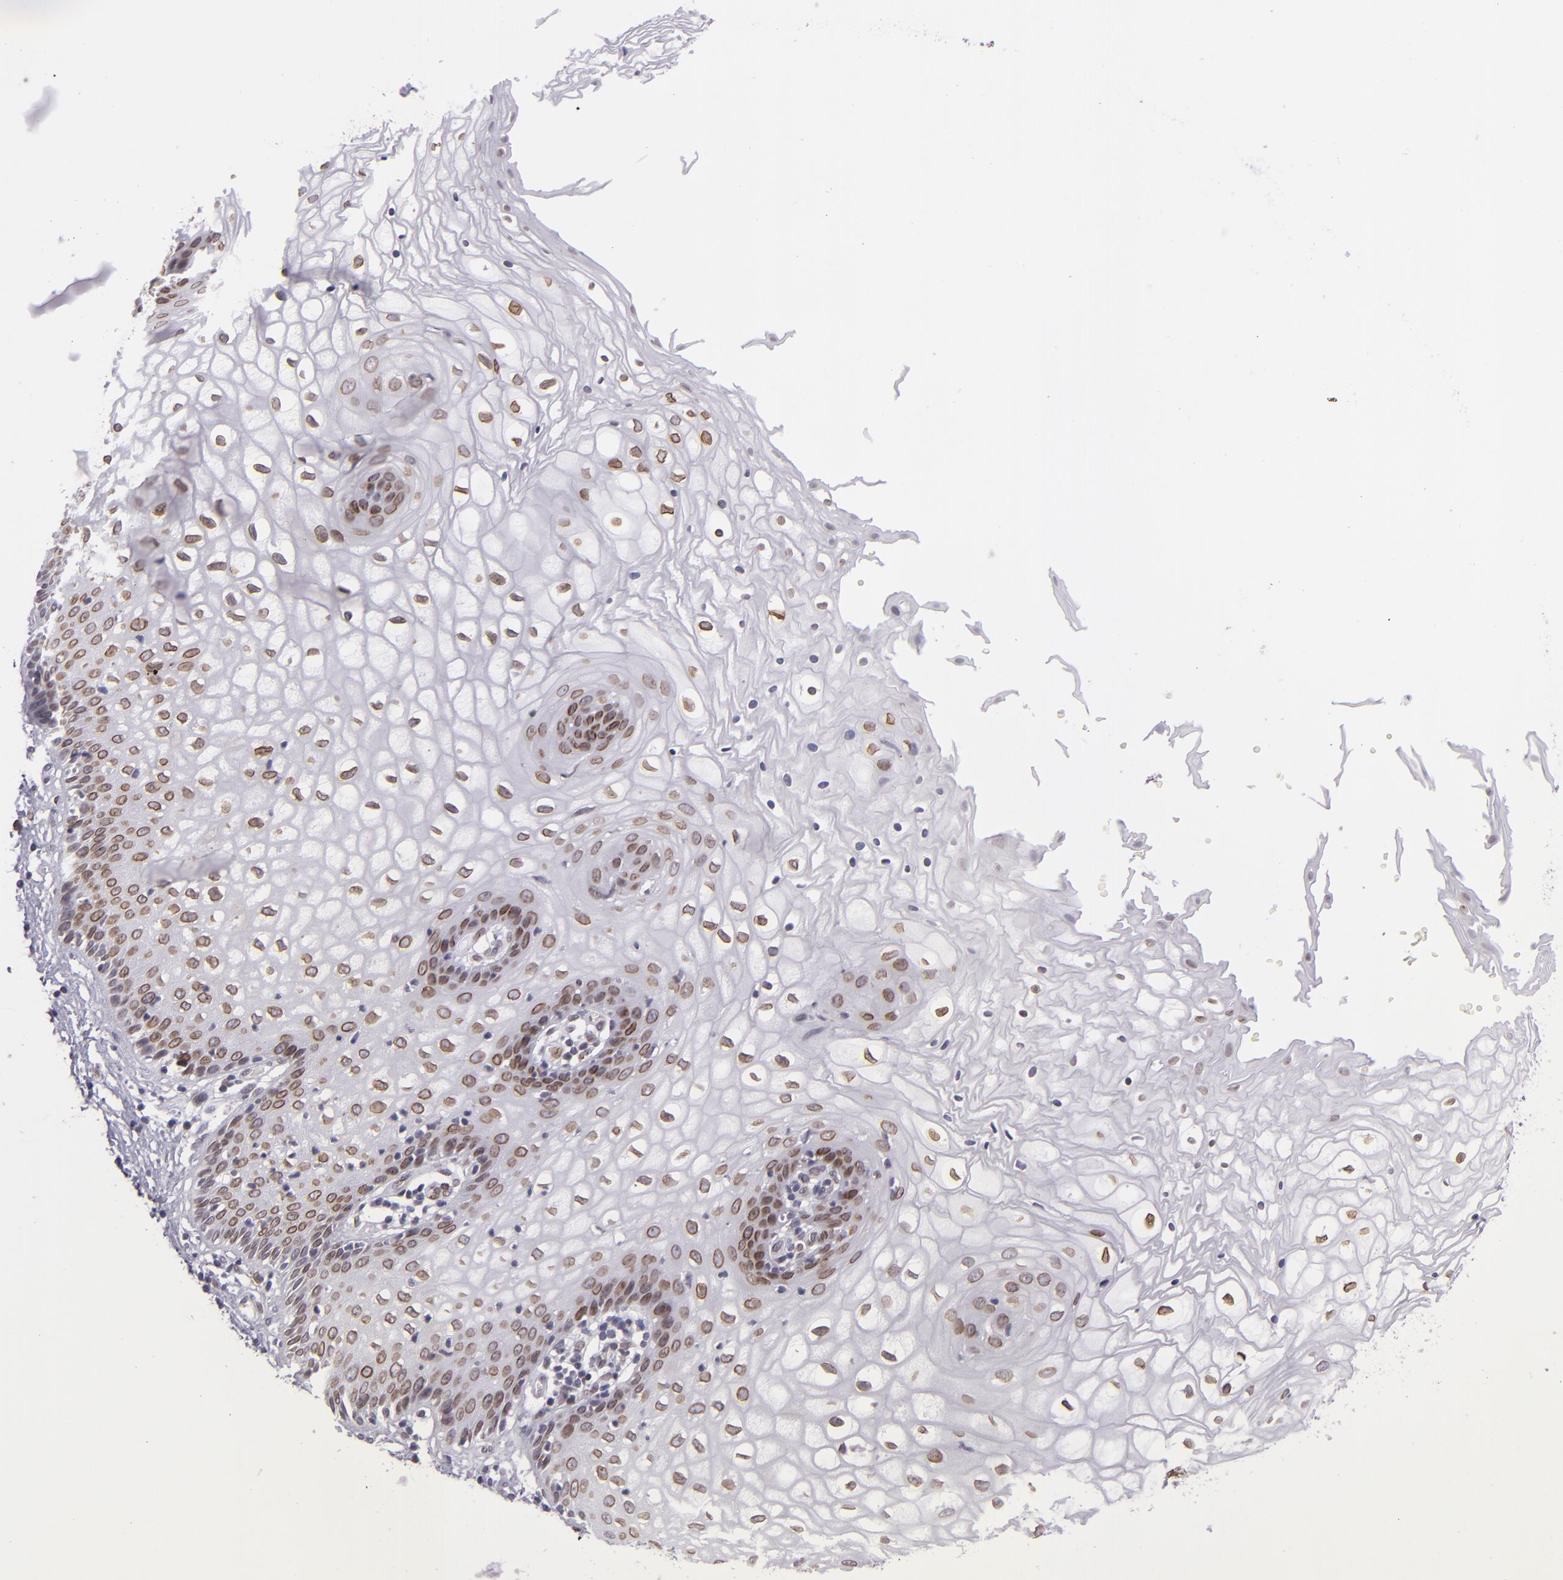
{"staining": {"intensity": "strong", "quantity": ">75%", "location": "nuclear"}, "tissue": "vagina", "cell_type": "Squamous epithelial cells", "image_type": "normal", "snomed": [{"axis": "morphology", "description": "Normal tissue, NOS"}, {"axis": "topography", "description": "Vagina"}], "caption": "Immunohistochemical staining of unremarkable human vagina reveals >75% levels of strong nuclear protein positivity in approximately >75% of squamous epithelial cells.", "gene": "EMD", "patient": {"sex": "female", "age": 34}}